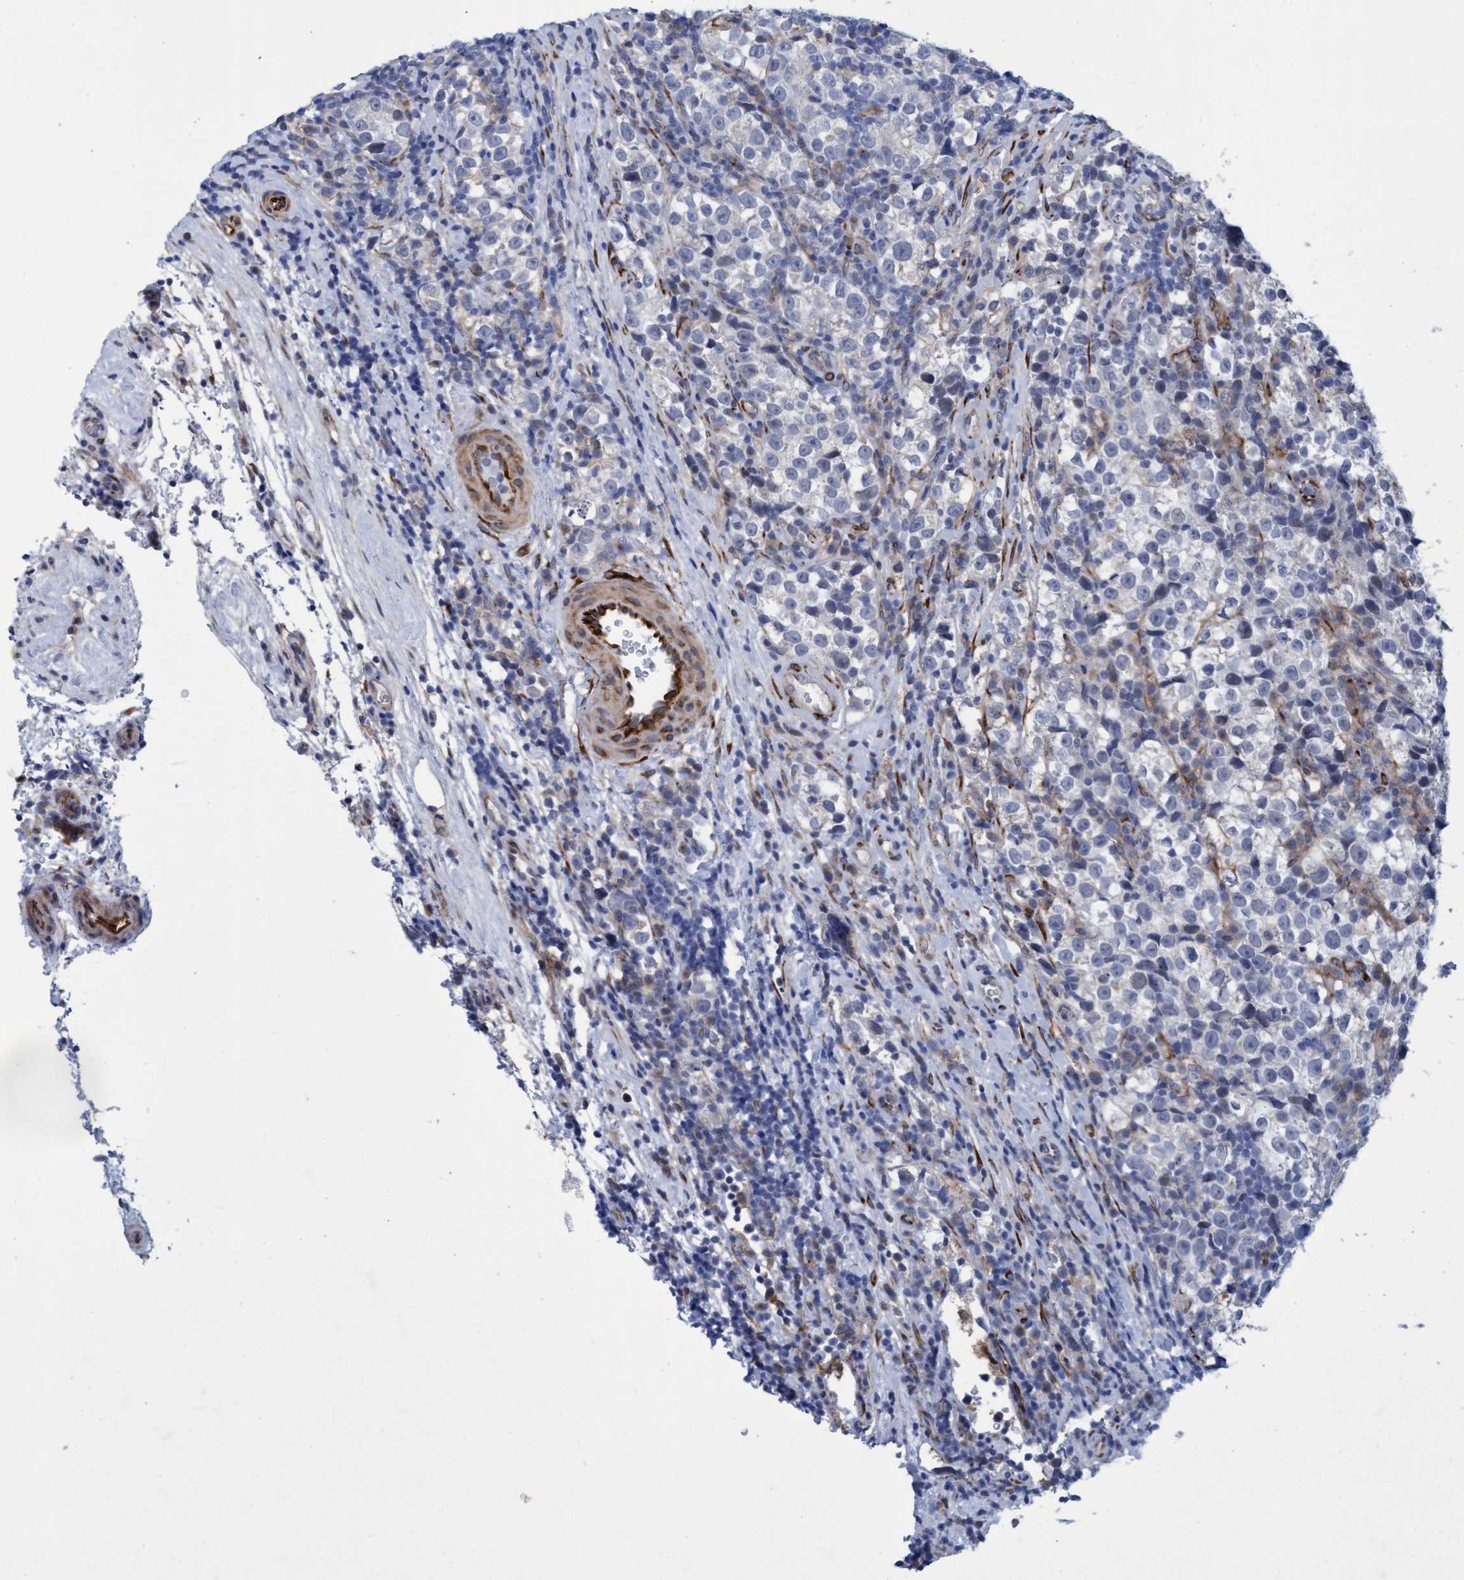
{"staining": {"intensity": "negative", "quantity": "none", "location": "none"}, "tissue": "testis cancer", "cell_type": "Tumor cells", "image_type": "cancer", "snomed": [{"axis": "morphology", "description": "Normal tissue, NOS"}, {"axis": "morphology", "description": "Seminoma, NOS"}, {"axis": "topography", "description": "Testis"}], "caption": "IHC image of testis seminoma stained for a protein (brown), which reveals no staining in tumor cells.", "gene": "SLC43A2", "patient": {"sex": "male", "age": 43}}